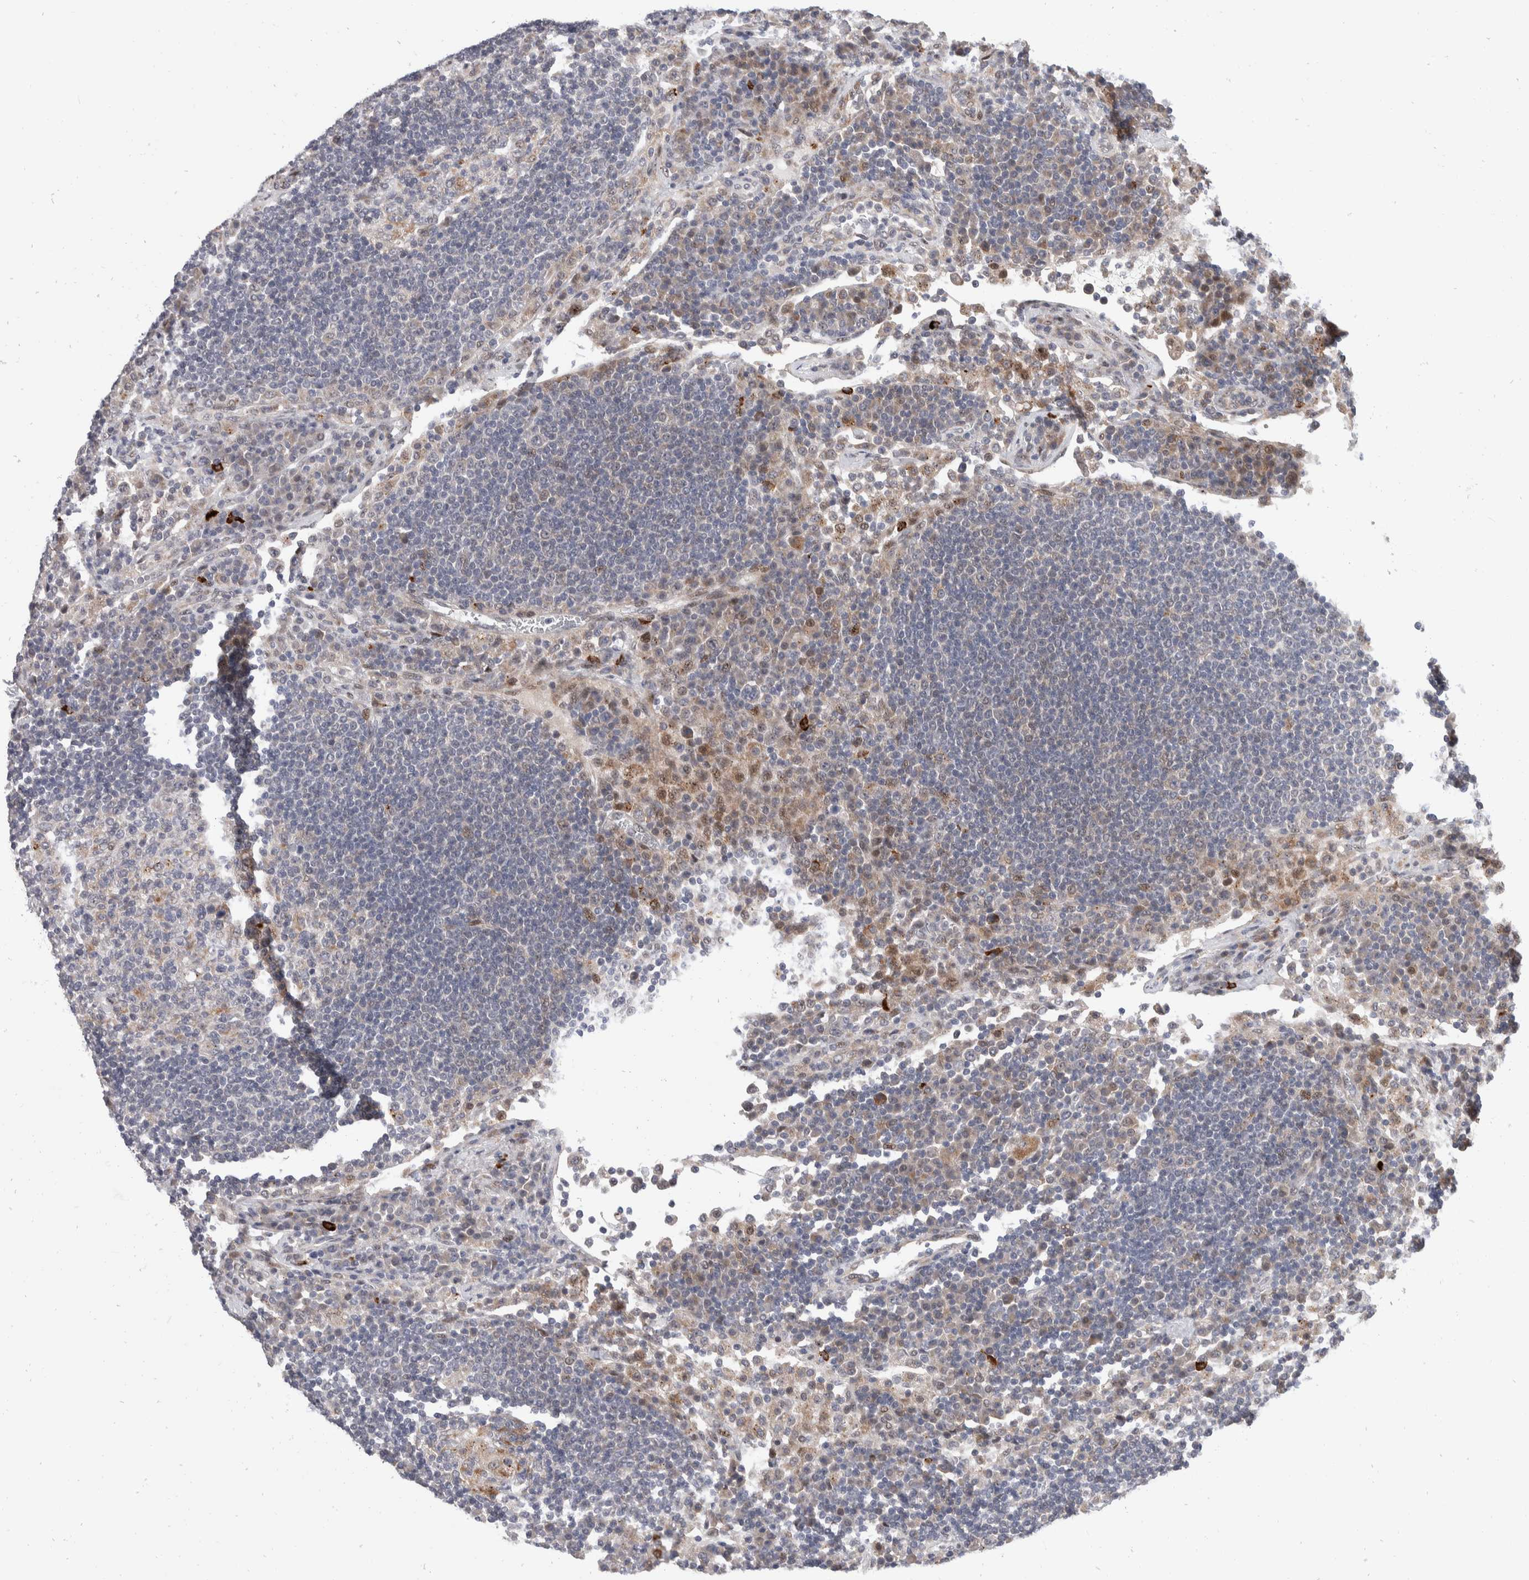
{"staining": {"intensity": "negative", "quantity": "none", "location": "none"}, "tissue": "lymph node", "cell_type": "Germinal center cells", "image_type": "normal", "snomed": [{"axis": "morphology", "description": "Normal tissue, NOS"}, {"axis": "topography", "description": "Lymph node"}], "caption": "There is no significant expression in germinal center cells of lymph node. The staining is performed using DAB (3,3'-diaminobenzidine) brown chromogen with nuclei counter-stained in using hematoxylin.", "gene": "ZNF703", "patient": {"sex": "female", "age": 53}}